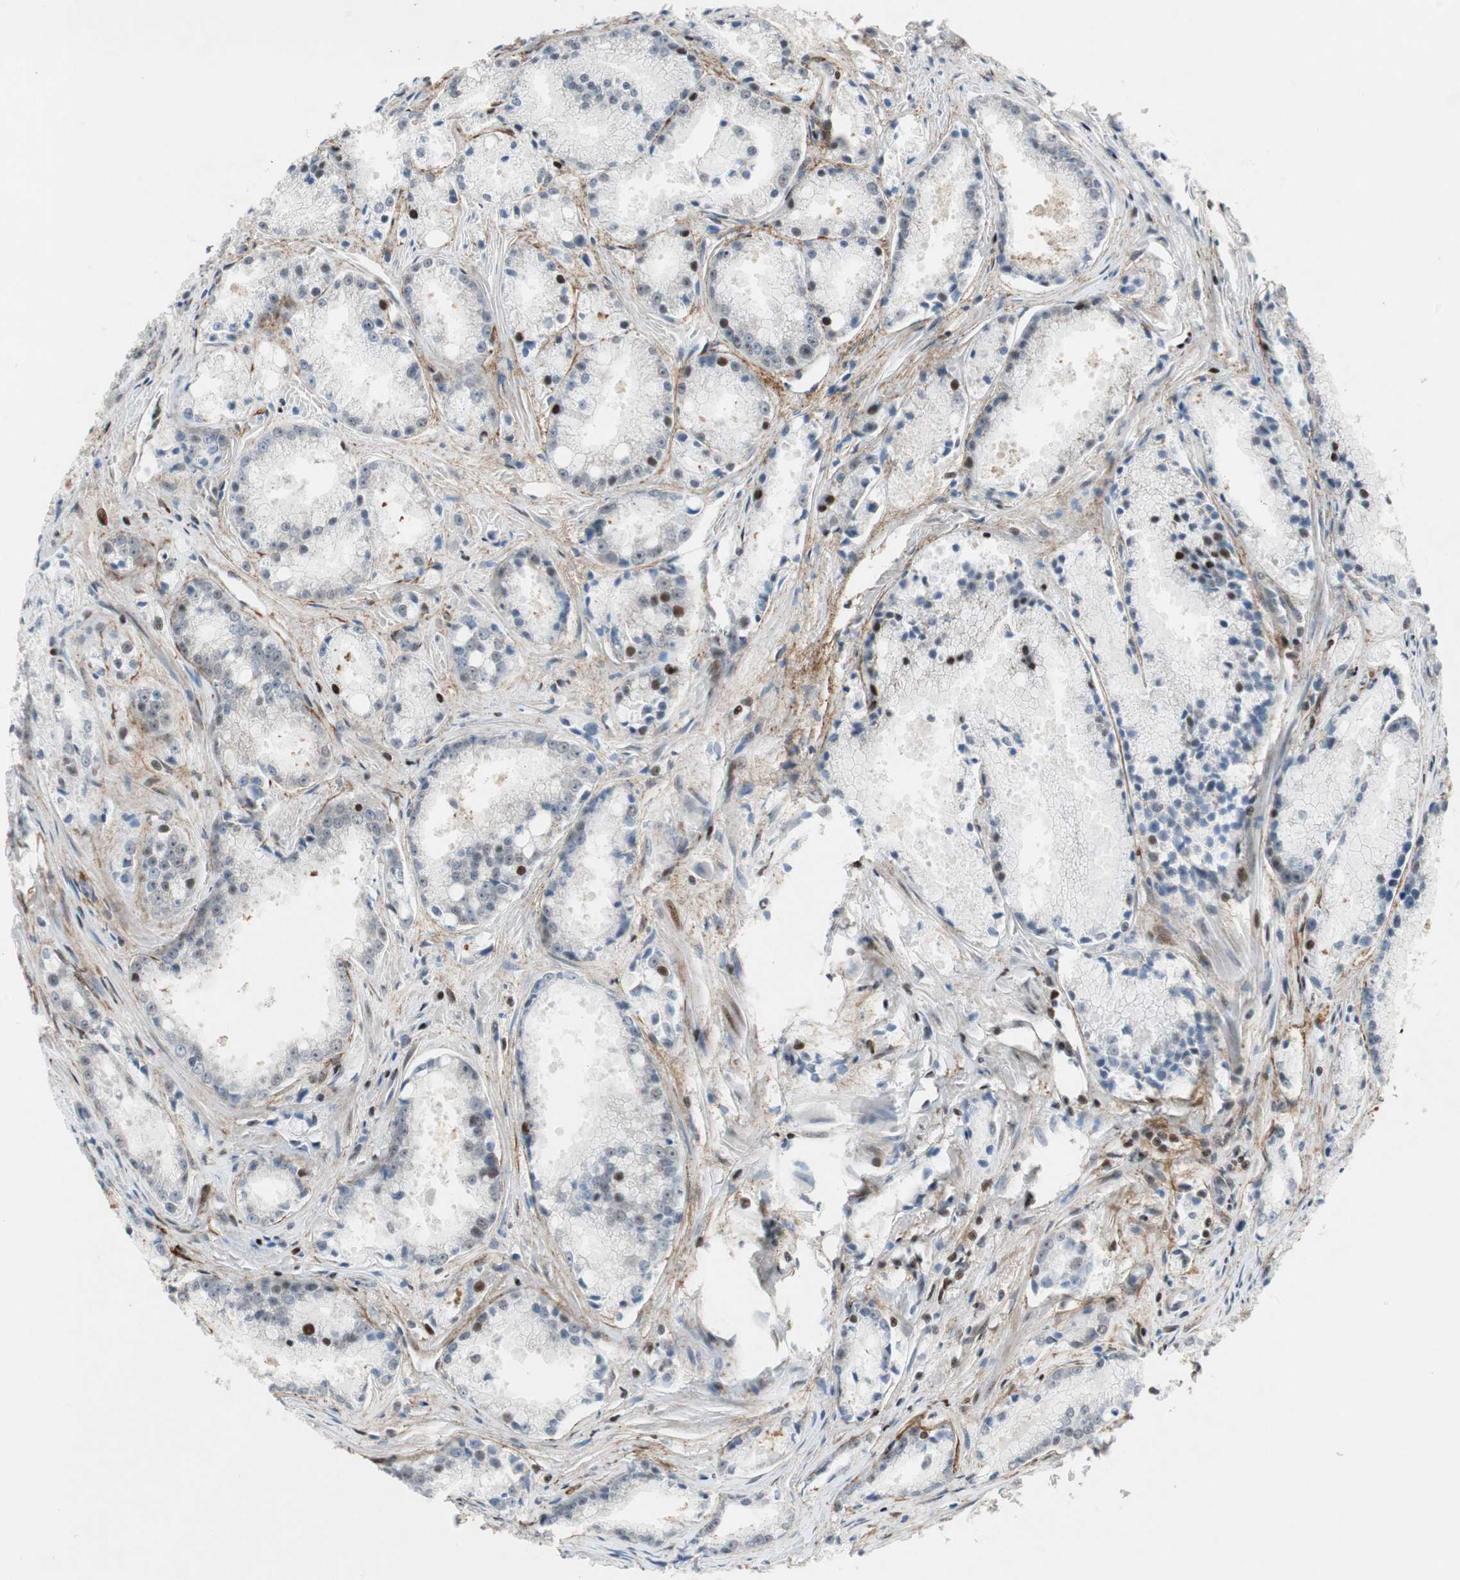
{"staining": {"intensity": "moderate", "quantity": "<25%", "location": "nuclear"}, "tissue": "prostate cancer", "cell_type": "Tumor cells", "image_type": "cancer", "snomed": [{"axis": "morphology", "description": "Adenocarcinoma, Low grade"}, {"axis": "topography", "description": "Prostate"}], "caption": "Tumor cells demonstrate moderate nuclear staining in approximately <25% of cells in prostate adenocarcinoma (low-grade). The staining is performed using DAB (3,3'-diaminobenzidine) brown chromogen to label protein expression. The nuclei are counter-stained blue using hematoxylin.", "gene": "FBXO44", "patient": {"sex": "male", "age": 64}}